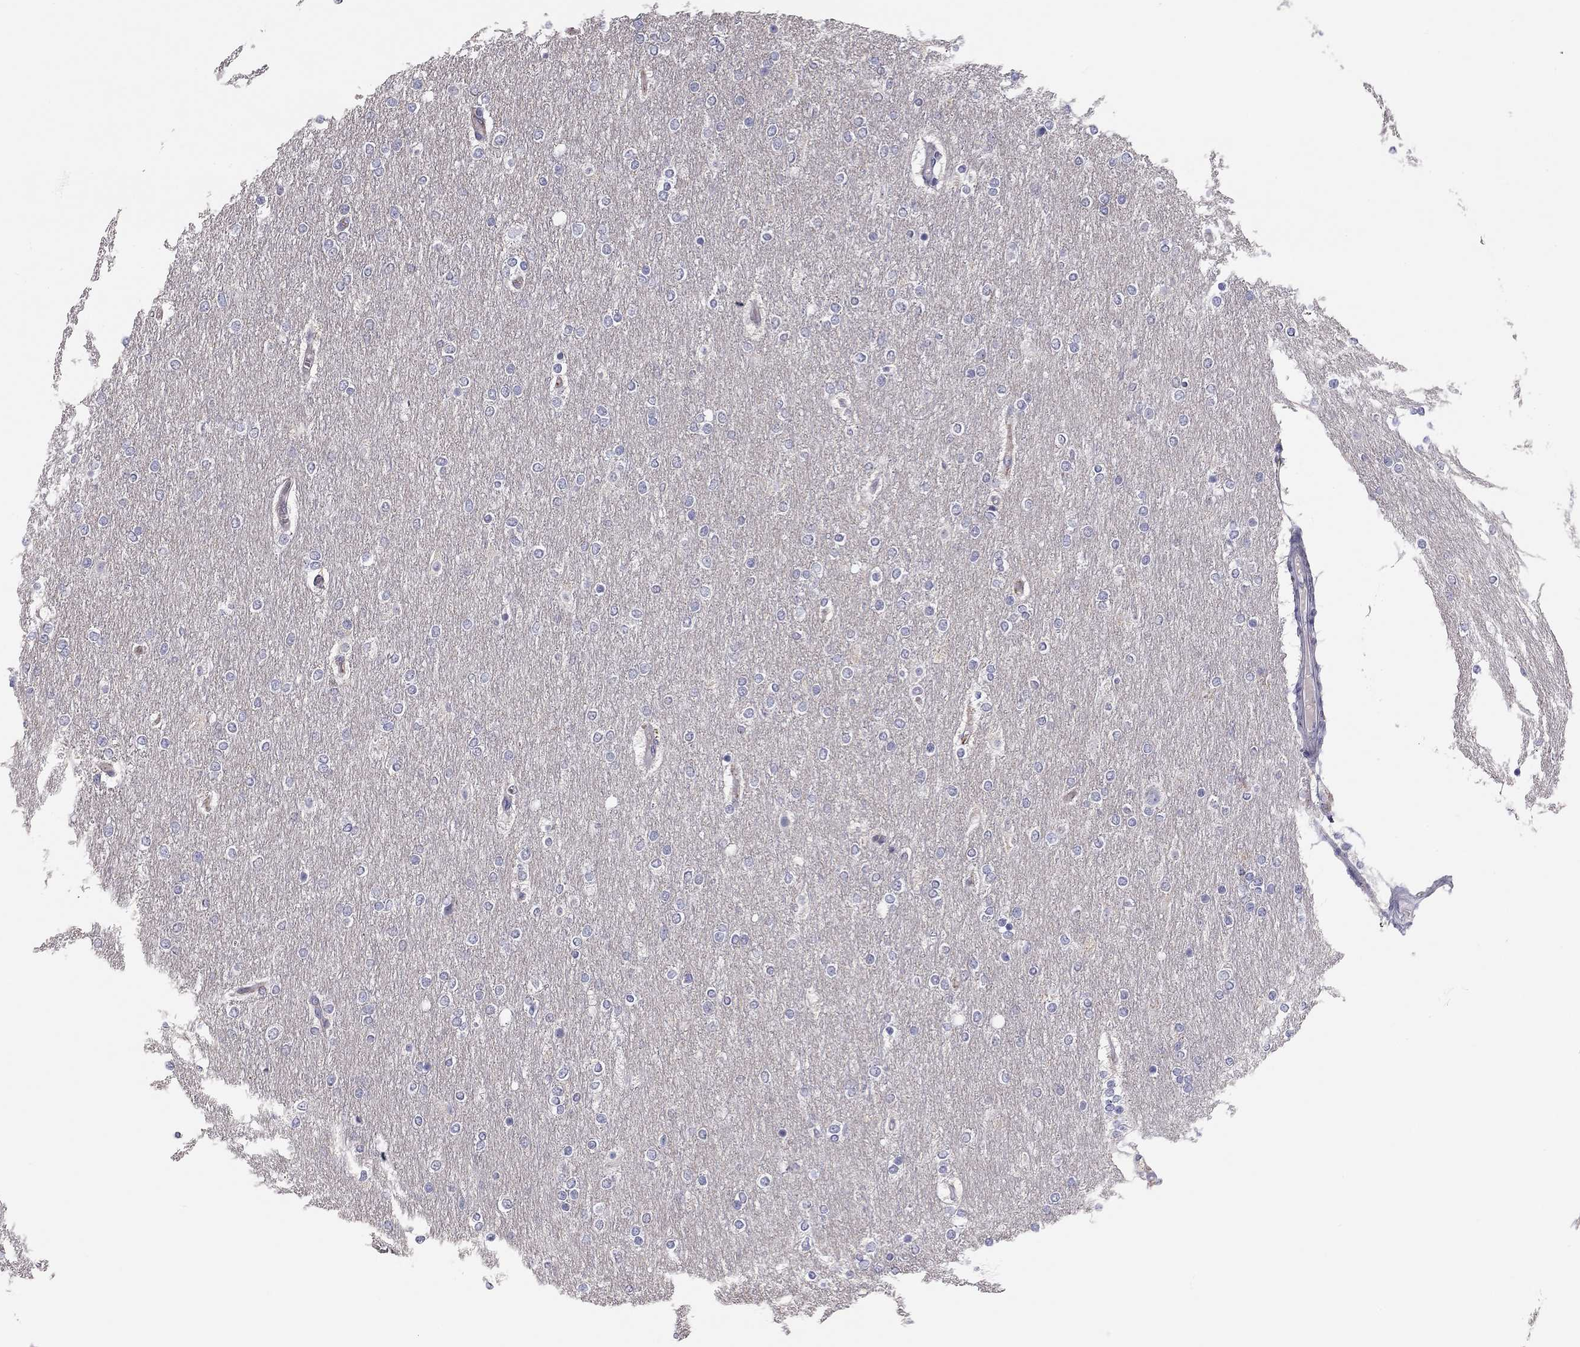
{"staining": {"intensity": "negative", "quantity": "none", "location": "none"}, "tissue": "glioma", "cell_type": "Tumor cells", "image_type": "cancer", "snomed": [{"axis": "morphology", "description": "Glioma, malignant, High grade"}, {"axis": "topography", "description": "Brain"}], "caption": "IHC photomicrograph of neoplastic tissue: human malignant glioma (high-grade) stained with DAB demonstrates no significant protein staining in tumor cells. (DAB immunohistochemistry (IHC) visualized using brightfield microscopy, high magnification).", "gene": "SCARB1", "patient": {"sex": "female", "age": 61}}